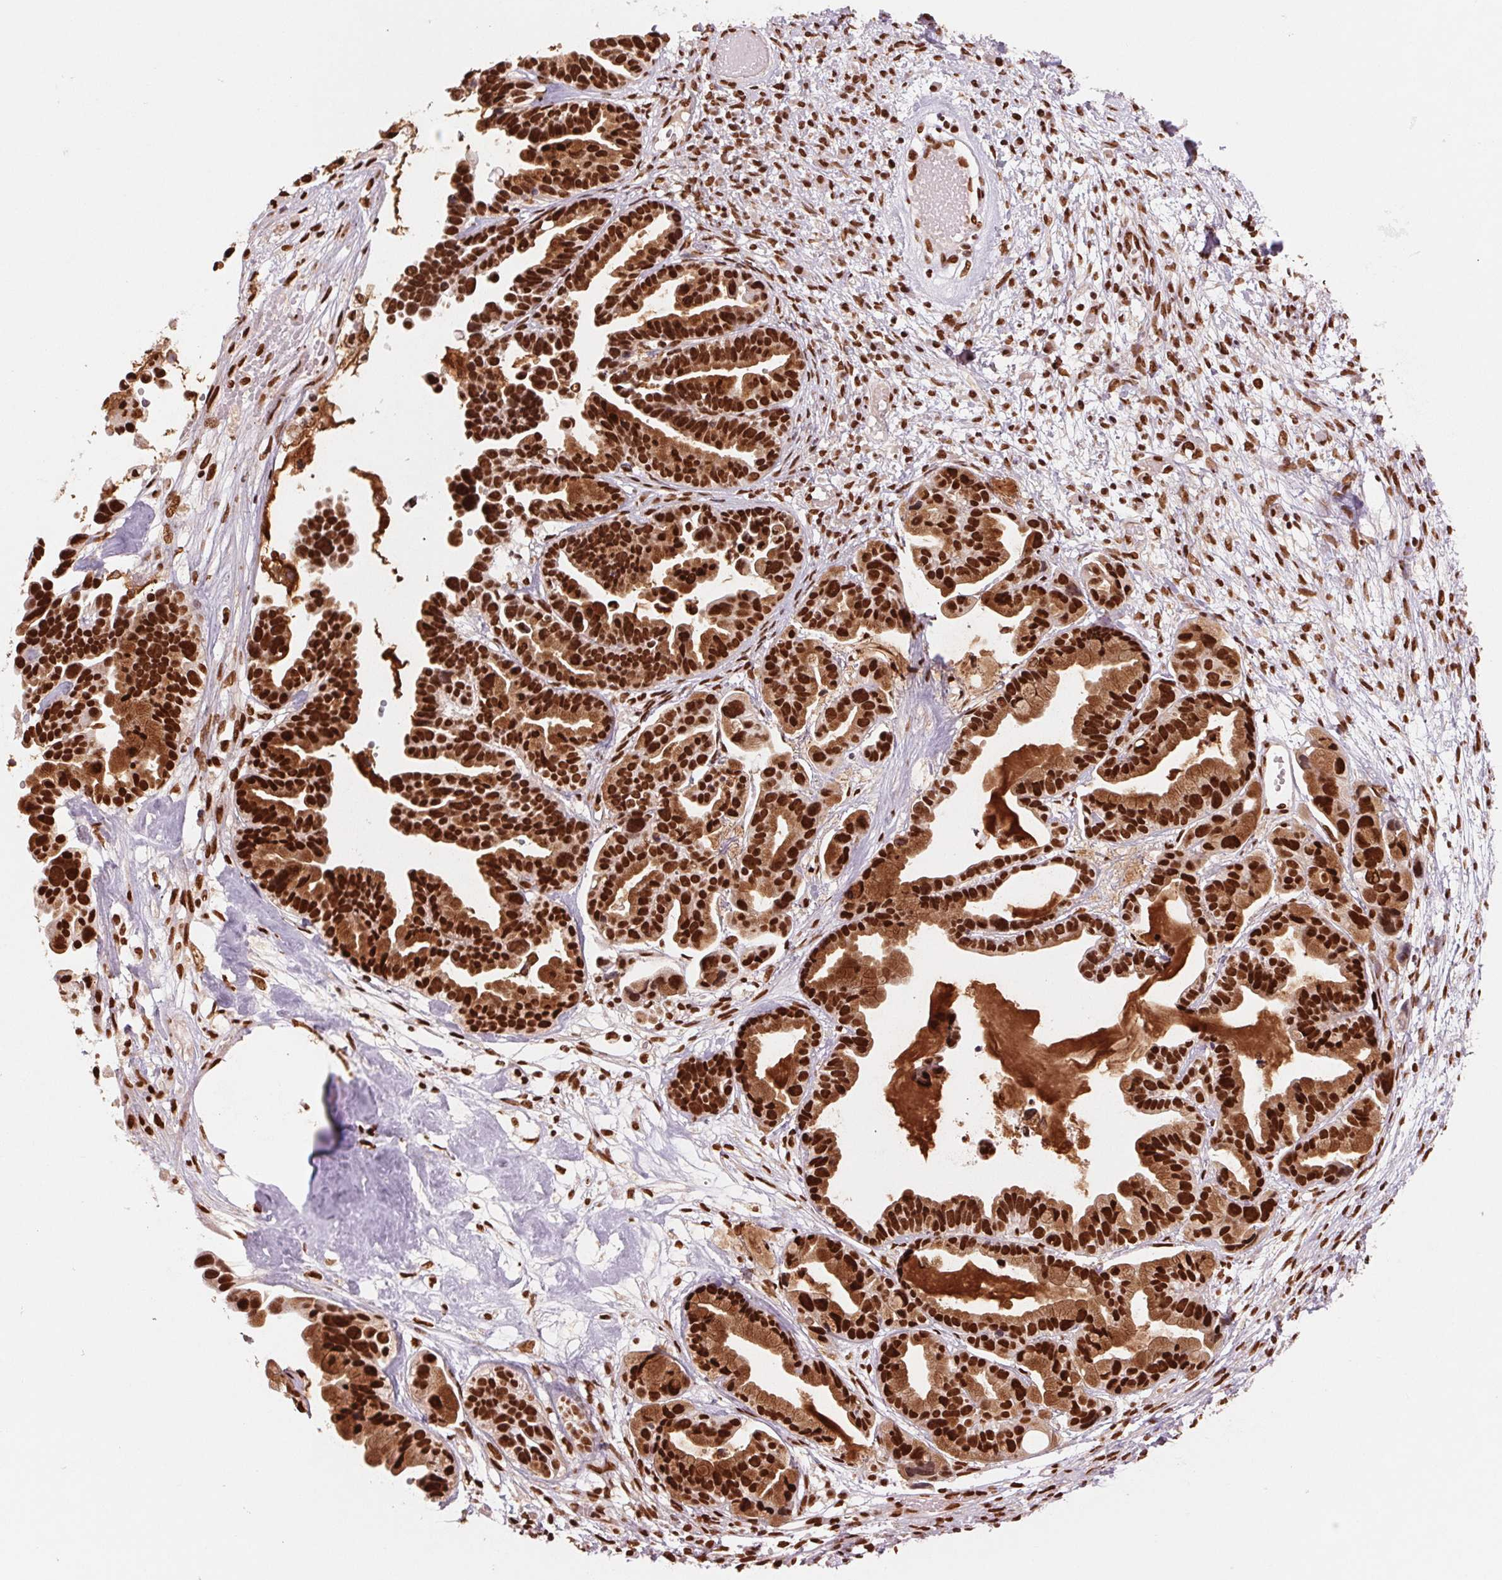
{"staining": {"intensity": "strong", "quantity": ">75%", "location": "cytoplasmic/membranous,nuclear"}, "tissue": "ovarian cancer", "cell_type": "Tumor cells", "image_type": "cancer", "snomed": [{"axis": "morphology", "description": "Cystadenocarcinoma, serous, NOS"}, {"axis": "topography", "description": "Ovary"}], "caption": "Immunohistochemical staining of human ovarian cancer shows high levels of strong cytoplasmic/membranous and nuclear protein expression in approximately >75% of tumor cells.", "gene": "TTLL9", "patient": {"sex": "female", "age": 56}}